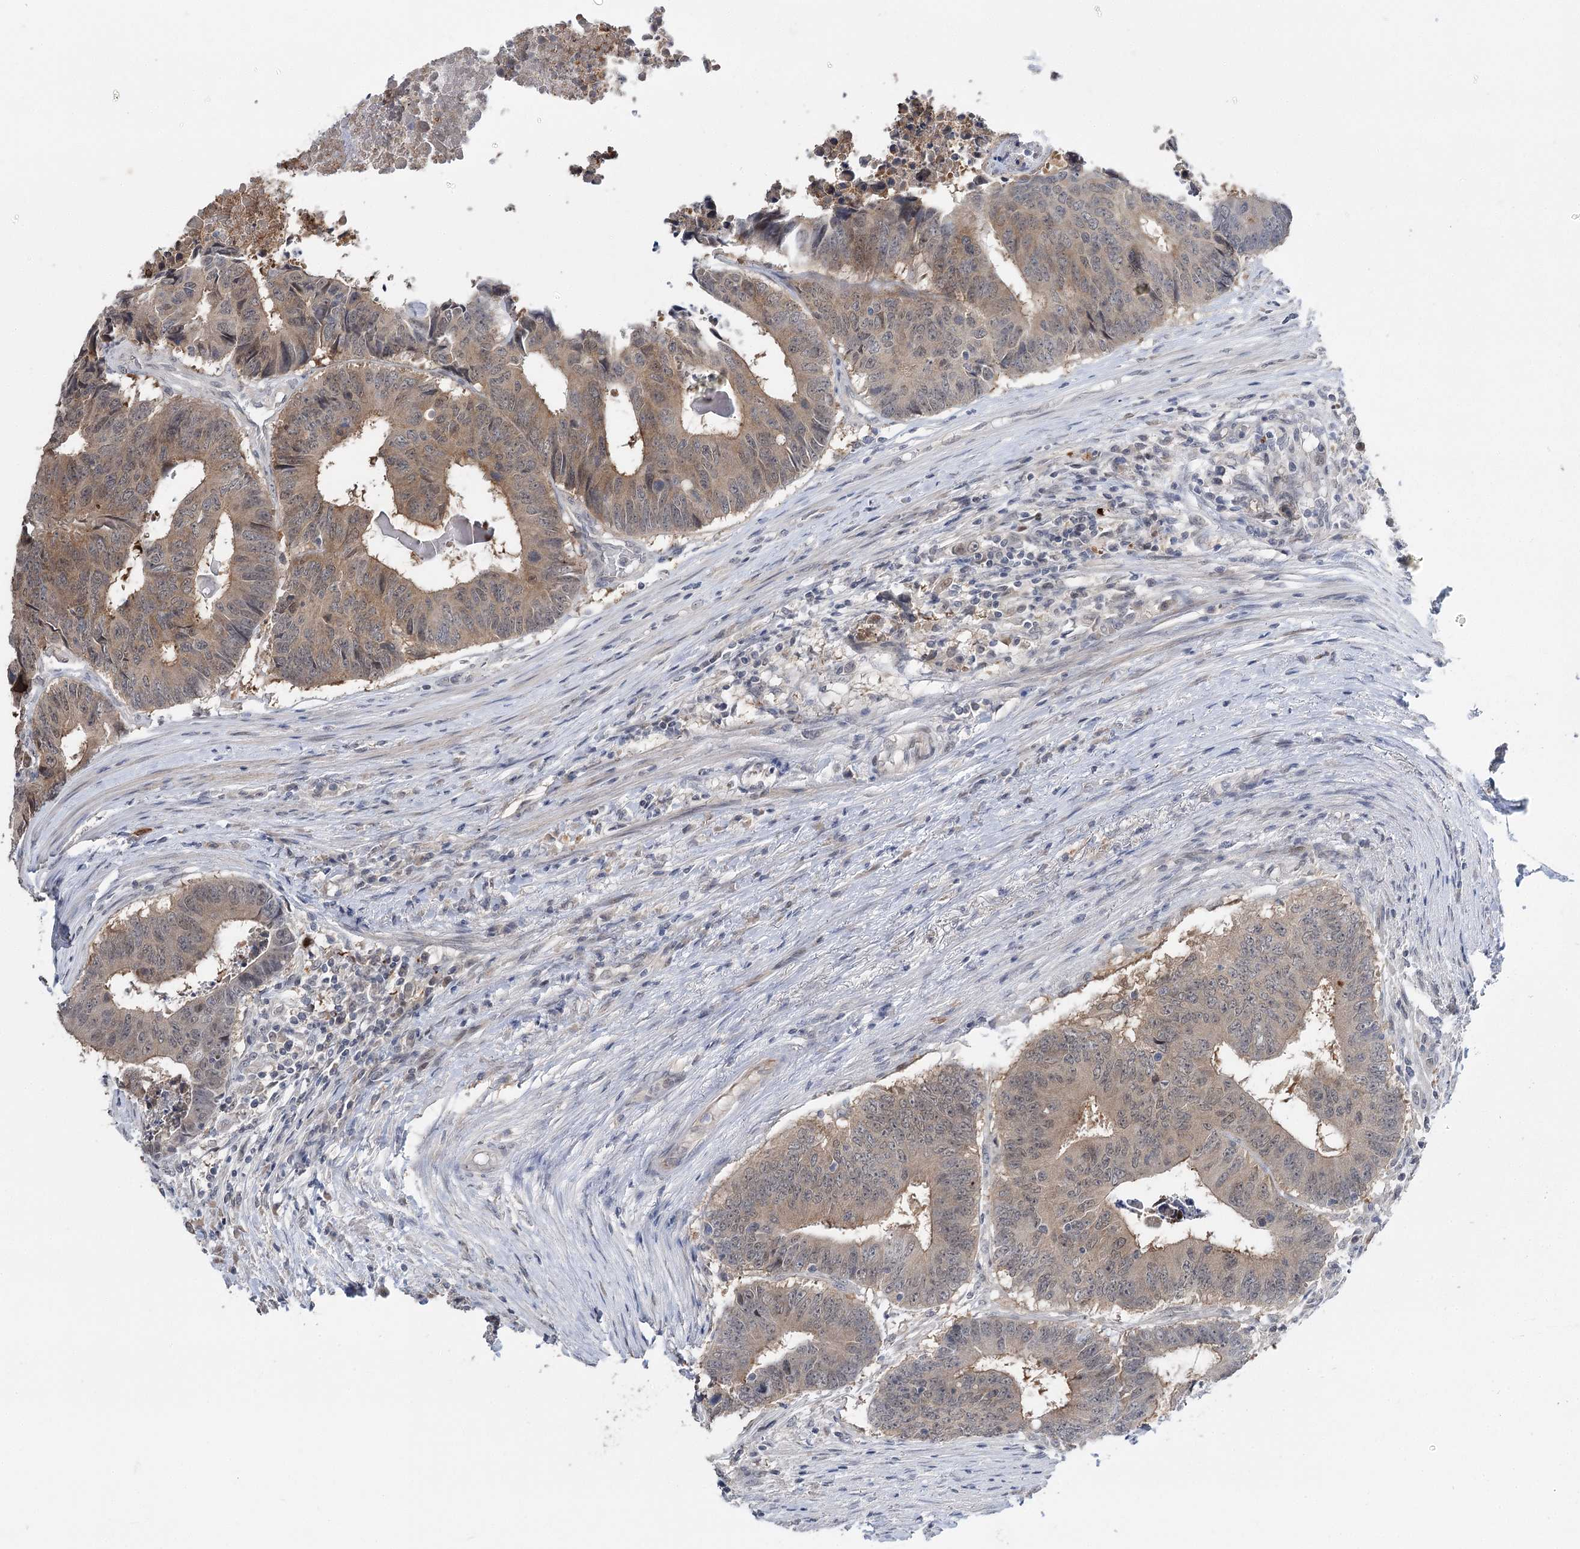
{"staining": {"intensity": "weak", "quantity": ">75%", "location": "cytoplasmic/membranous"}, "tissue": "colorectal cancer", "cell_type": "Tumor cells", "image_type": "cancer", "snomed": [{"axis": "morphology", "description": "Adenocarcinoma, NOS"}, {"axis": "topography", "description": "Rectum"}], "caption": "Immunohistochemistry (IHC) of human colorectal cancer (adenocarcinoma) shows low levels of weak cytoplasmic/membranous positivity in approximately >75% of tumor cells. (brown staining indicates protein expression, while blue staining denotes nuclei).", "gene": "PHYHIPL", "patient": {"sex": "male", "age": 84}}